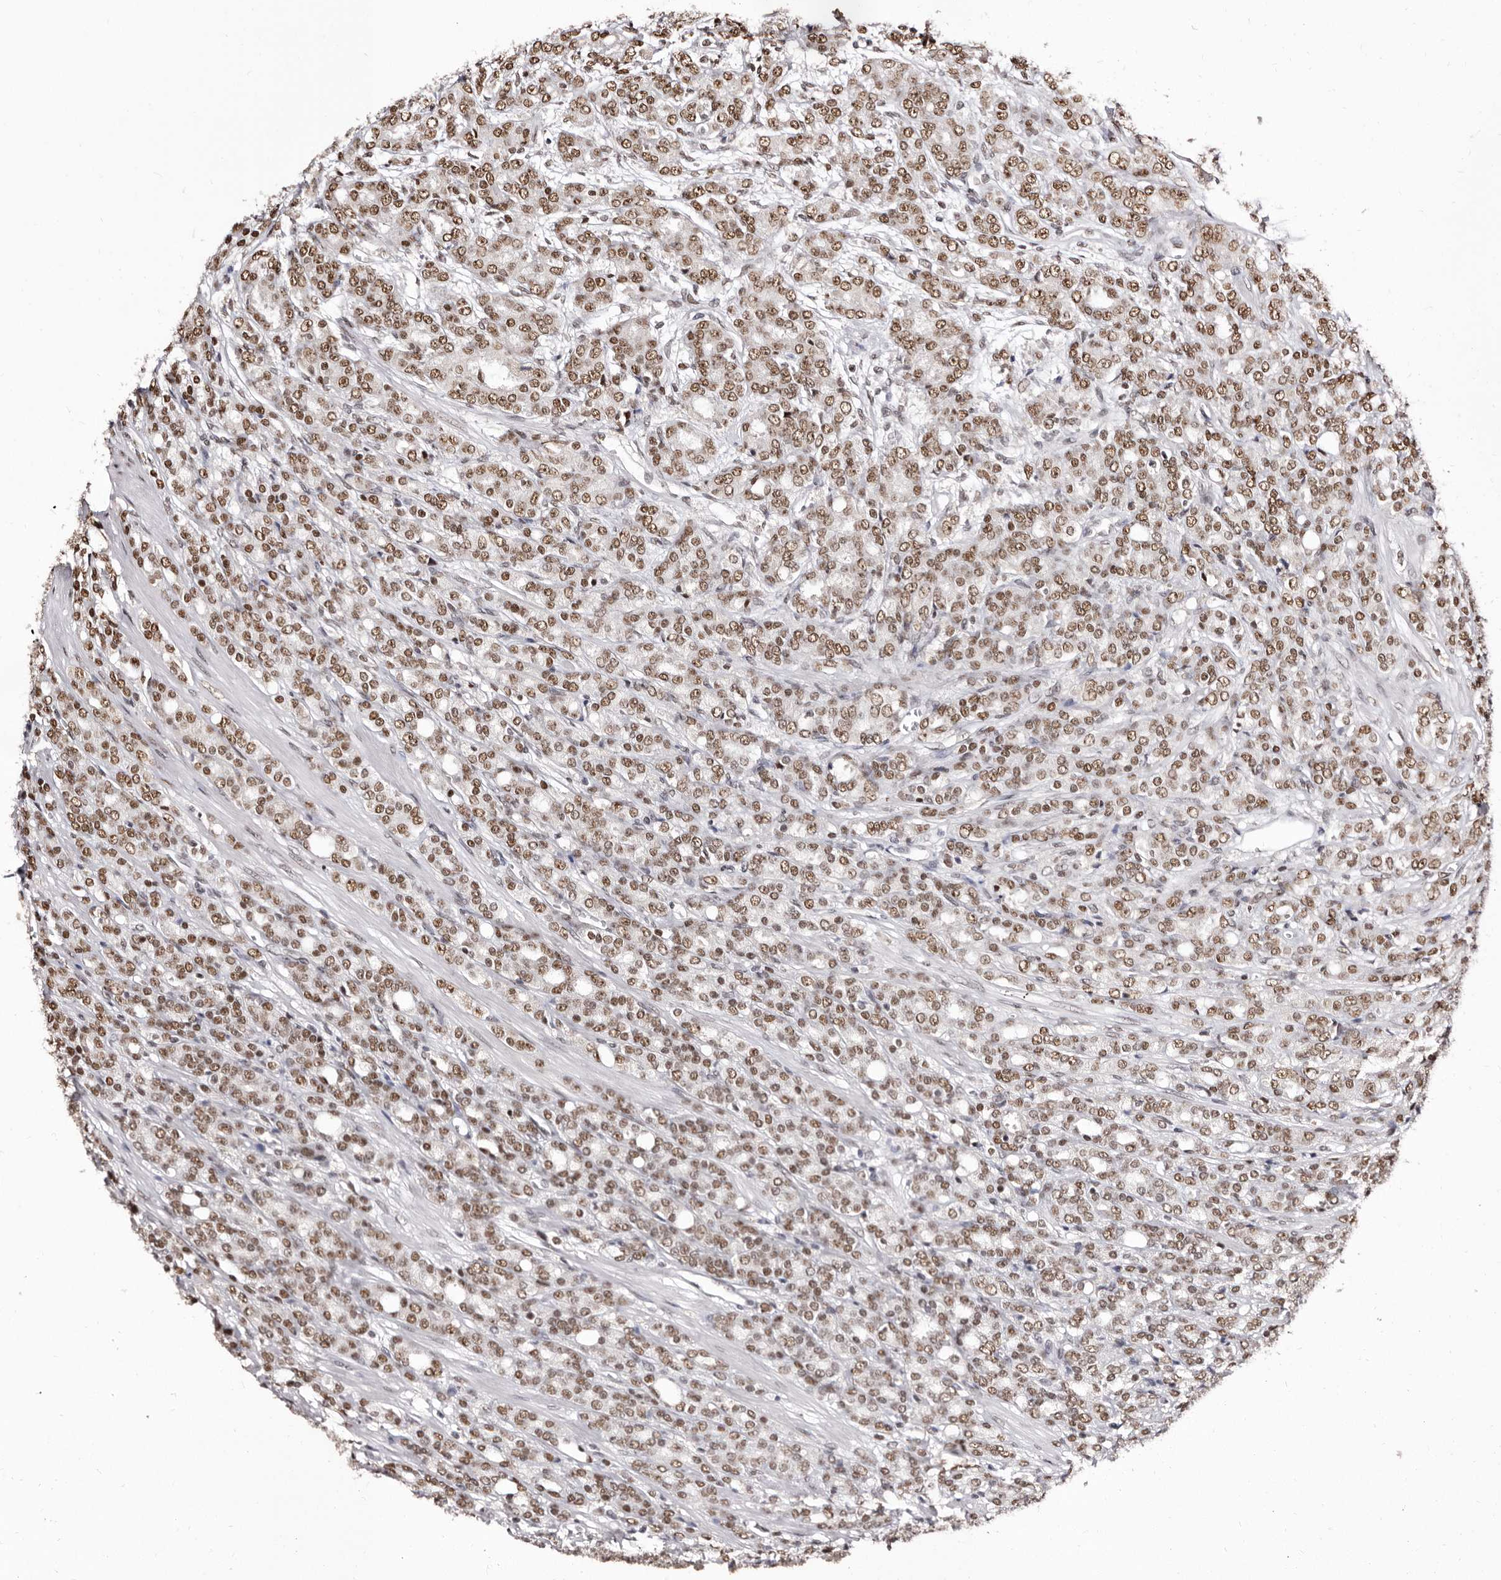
{"staining": {"intensity": "moderate", "quantity": ">75%", "location": "nuclear"}, "tissue": "prostate cancer", "cell_type": "Tumor cells", "image_type": "cancer", "snomed": [{"axis": "morphology", "description": "Adenocarcinoma, High grade"}, {"axis": "topography", "description": "Prostate"}], "caption": "Prostate adenocarcinoma (high-grade) stained with immunohistochemistry (IHC) demonstrates moderate nuclear positivity in approximately >75% of tumor cells.", "gene": "ANAPC11", "patient": {"sex": "male", "age": 62}}